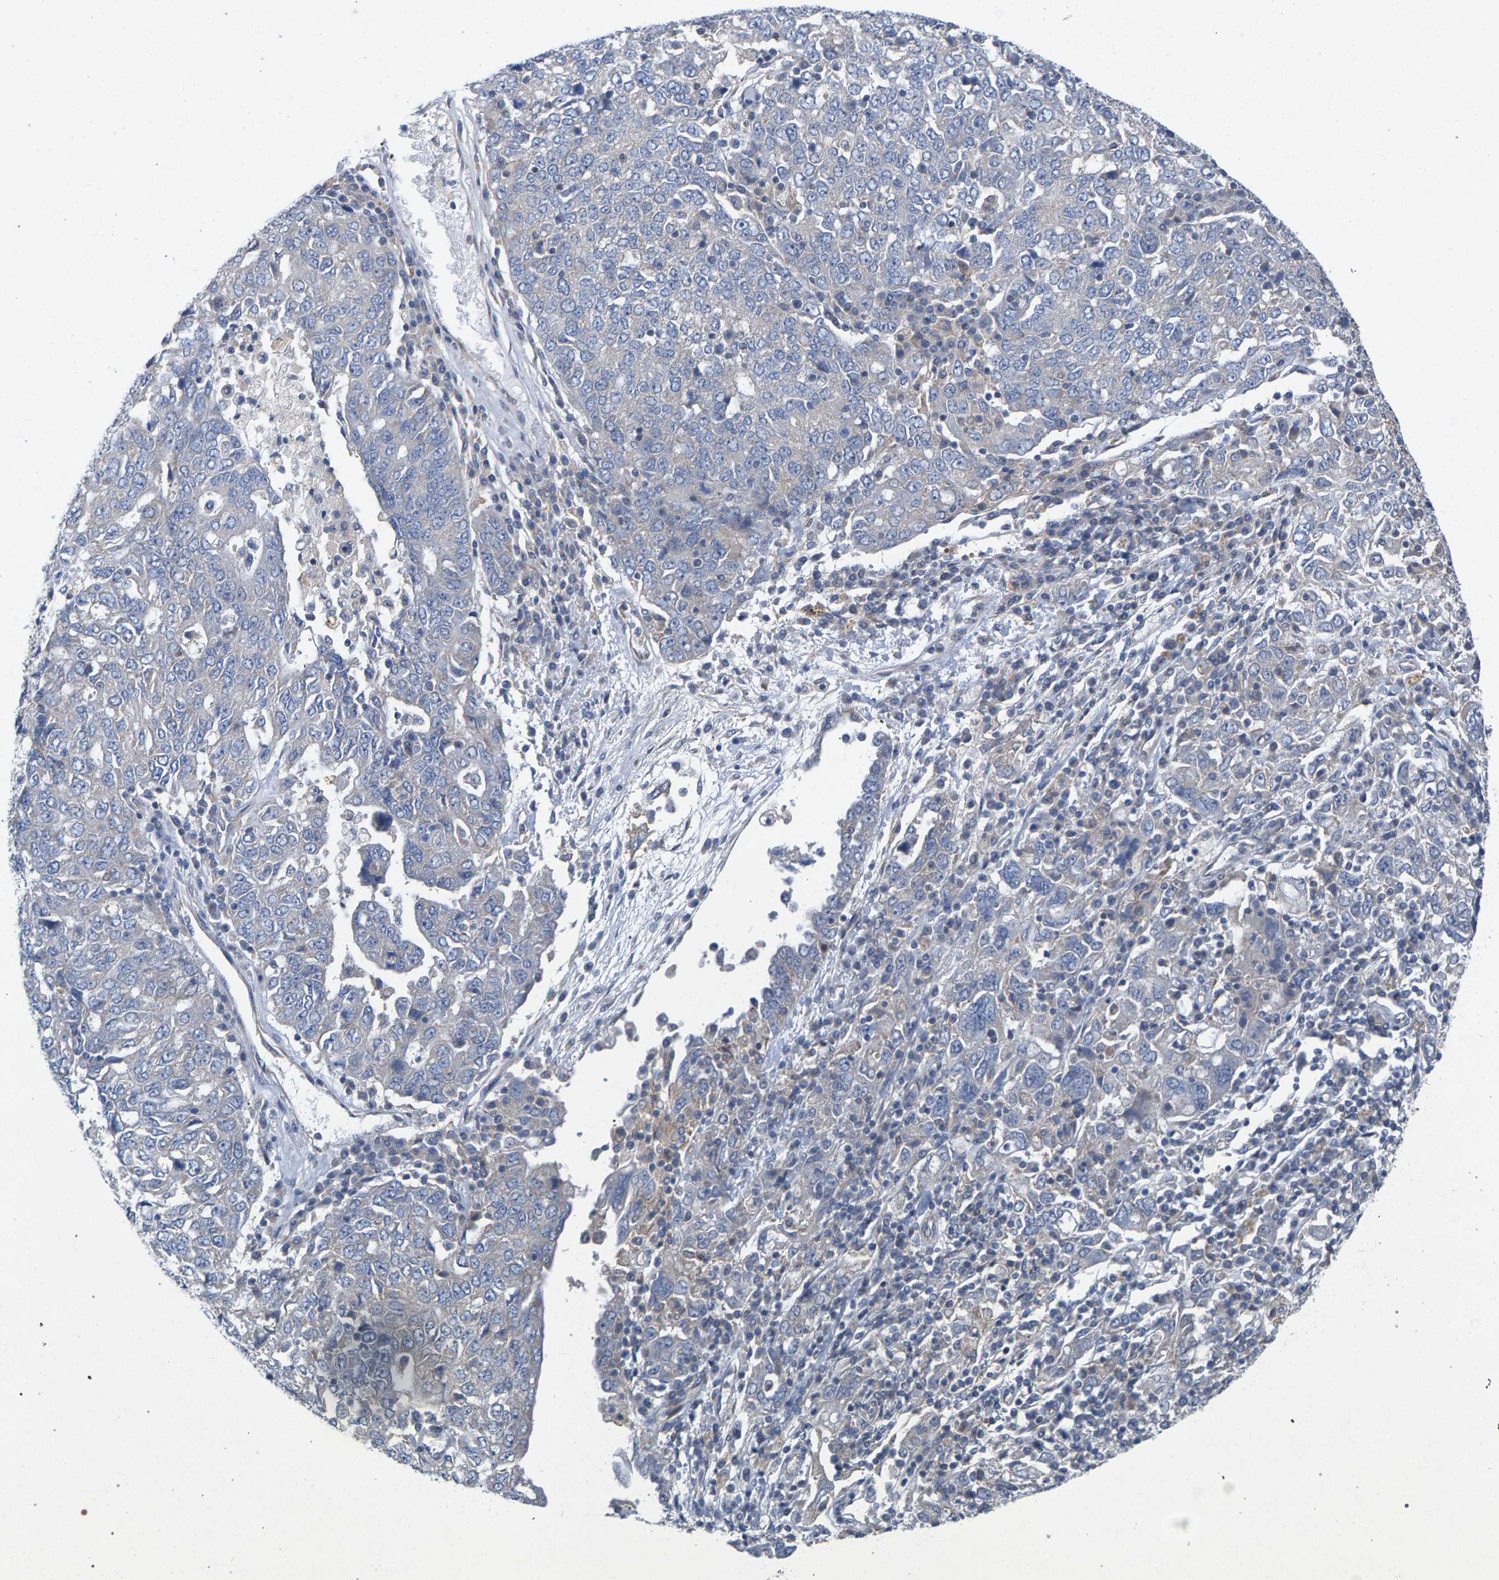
{"staining": {"intensity": "negative", "quantity": "none", "location": "none"}, "tissue": "ovarian cancer", "cell_type": "Tumor cells", "image_type": "cancer", "snomed": [{"axis": "morphology", "description": "Carcinoma, endometroid"}, {"axis": "topography", "description": "Ovary"}], "caption": "IHC photomicrograph of ovarian endometroid carcinoma stained for a protein (brown), which displays no positivity in tumor cells.", "gene": "MAMDC2", "patient": {"sex": "female", "age": 62}}